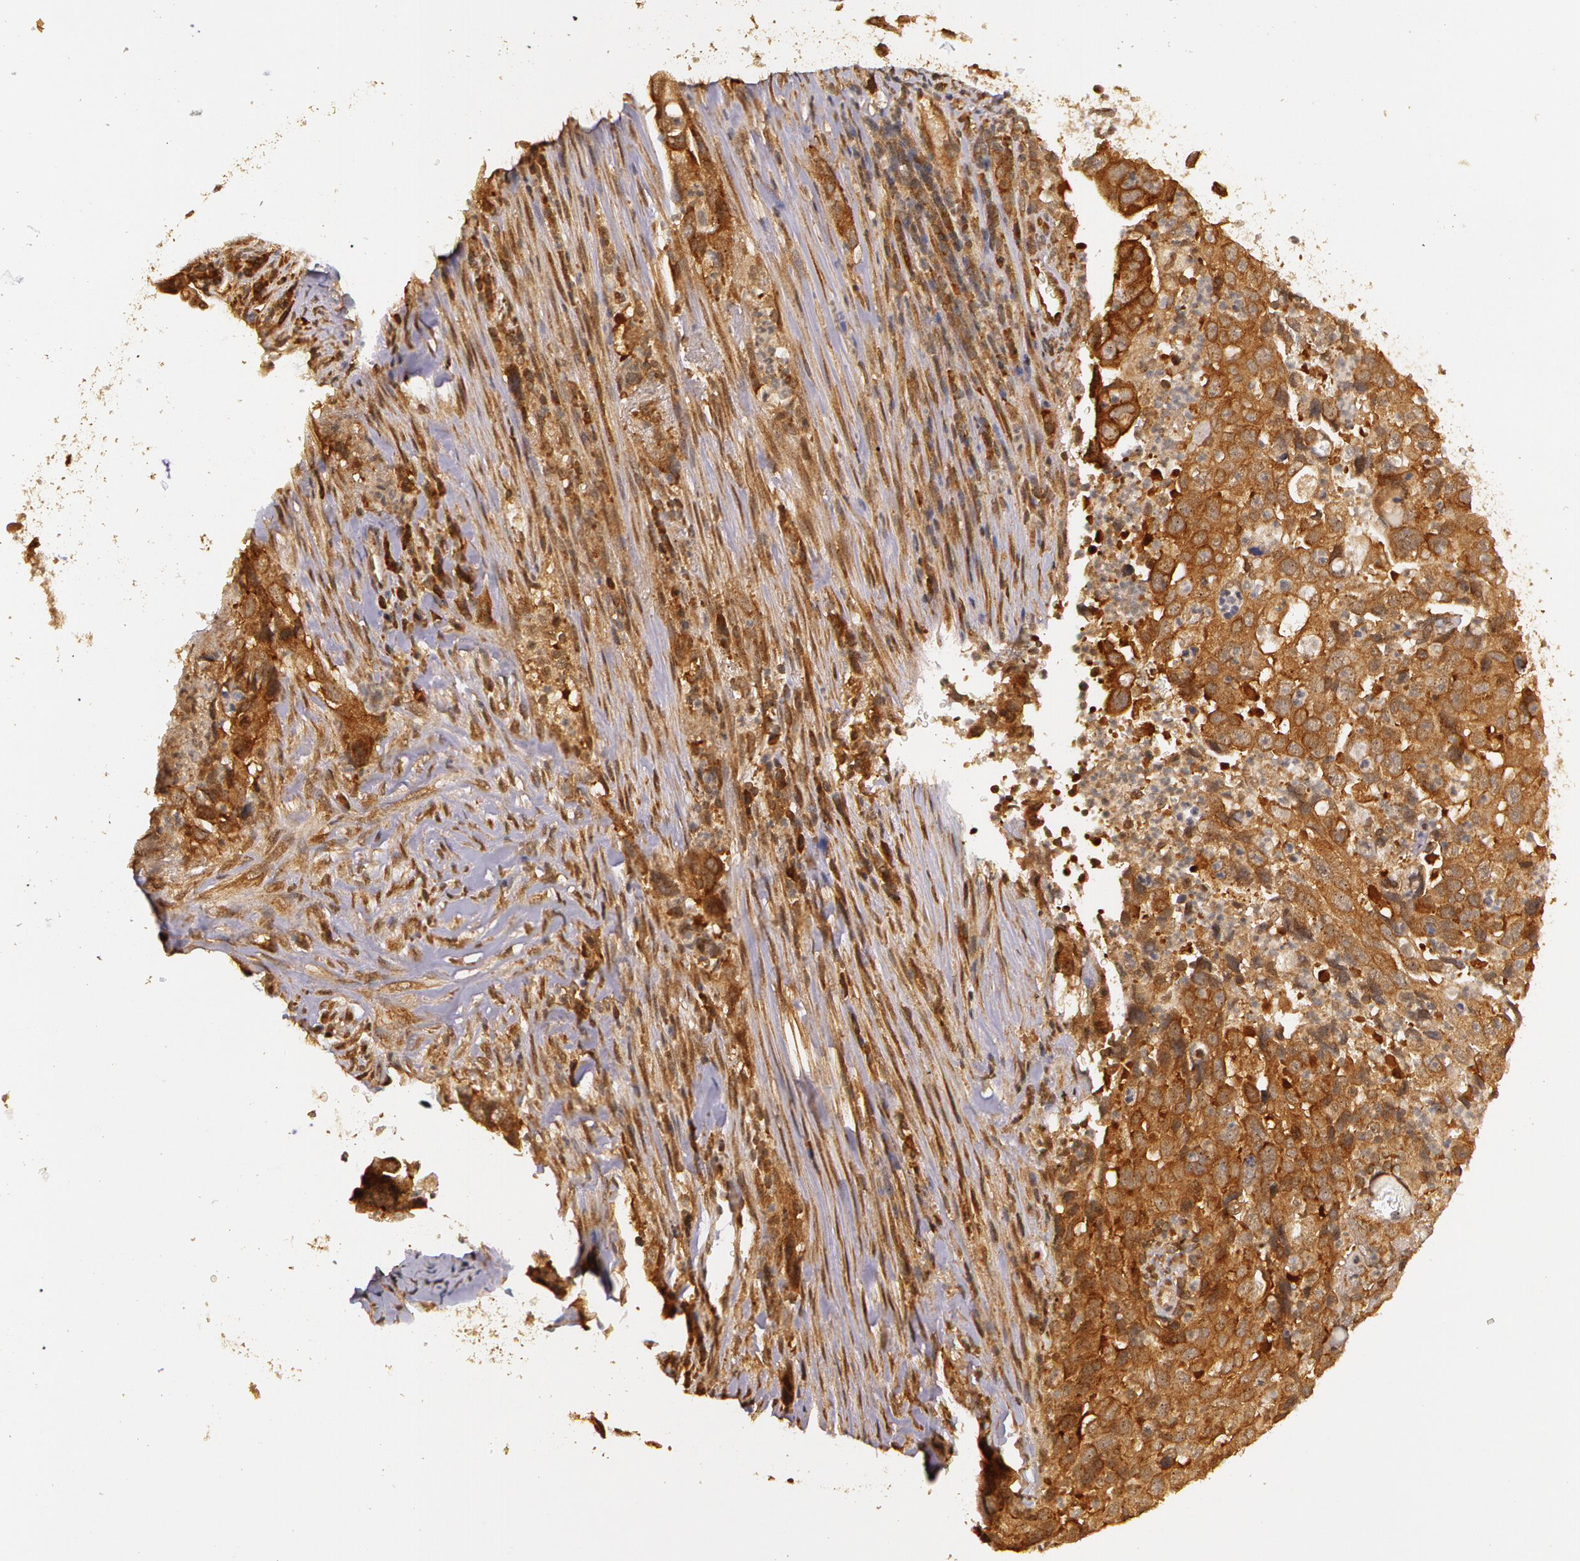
{"staining": {"intensity": "strong", "quantity": ">75%", "location": "cytoplasmic/membranous"}, "tissue": "lung cancer", "cell_type": "Tumor cells", "image_type": "cancer", "snomed": [{"axis": "morphology", "description": "Squamous cell carcinoma, NOS"}, {"axis": "topography", "description": "Lung"}], "caption": "Strong cytoplasmic/membranous expression for a protein is appreciated in approximately >75% of tumor cells of lung squamous cell carcinoma using immunohistochemistry.", "gene": "ASCC2", "patient": {"sex": "male", "age": 64}}